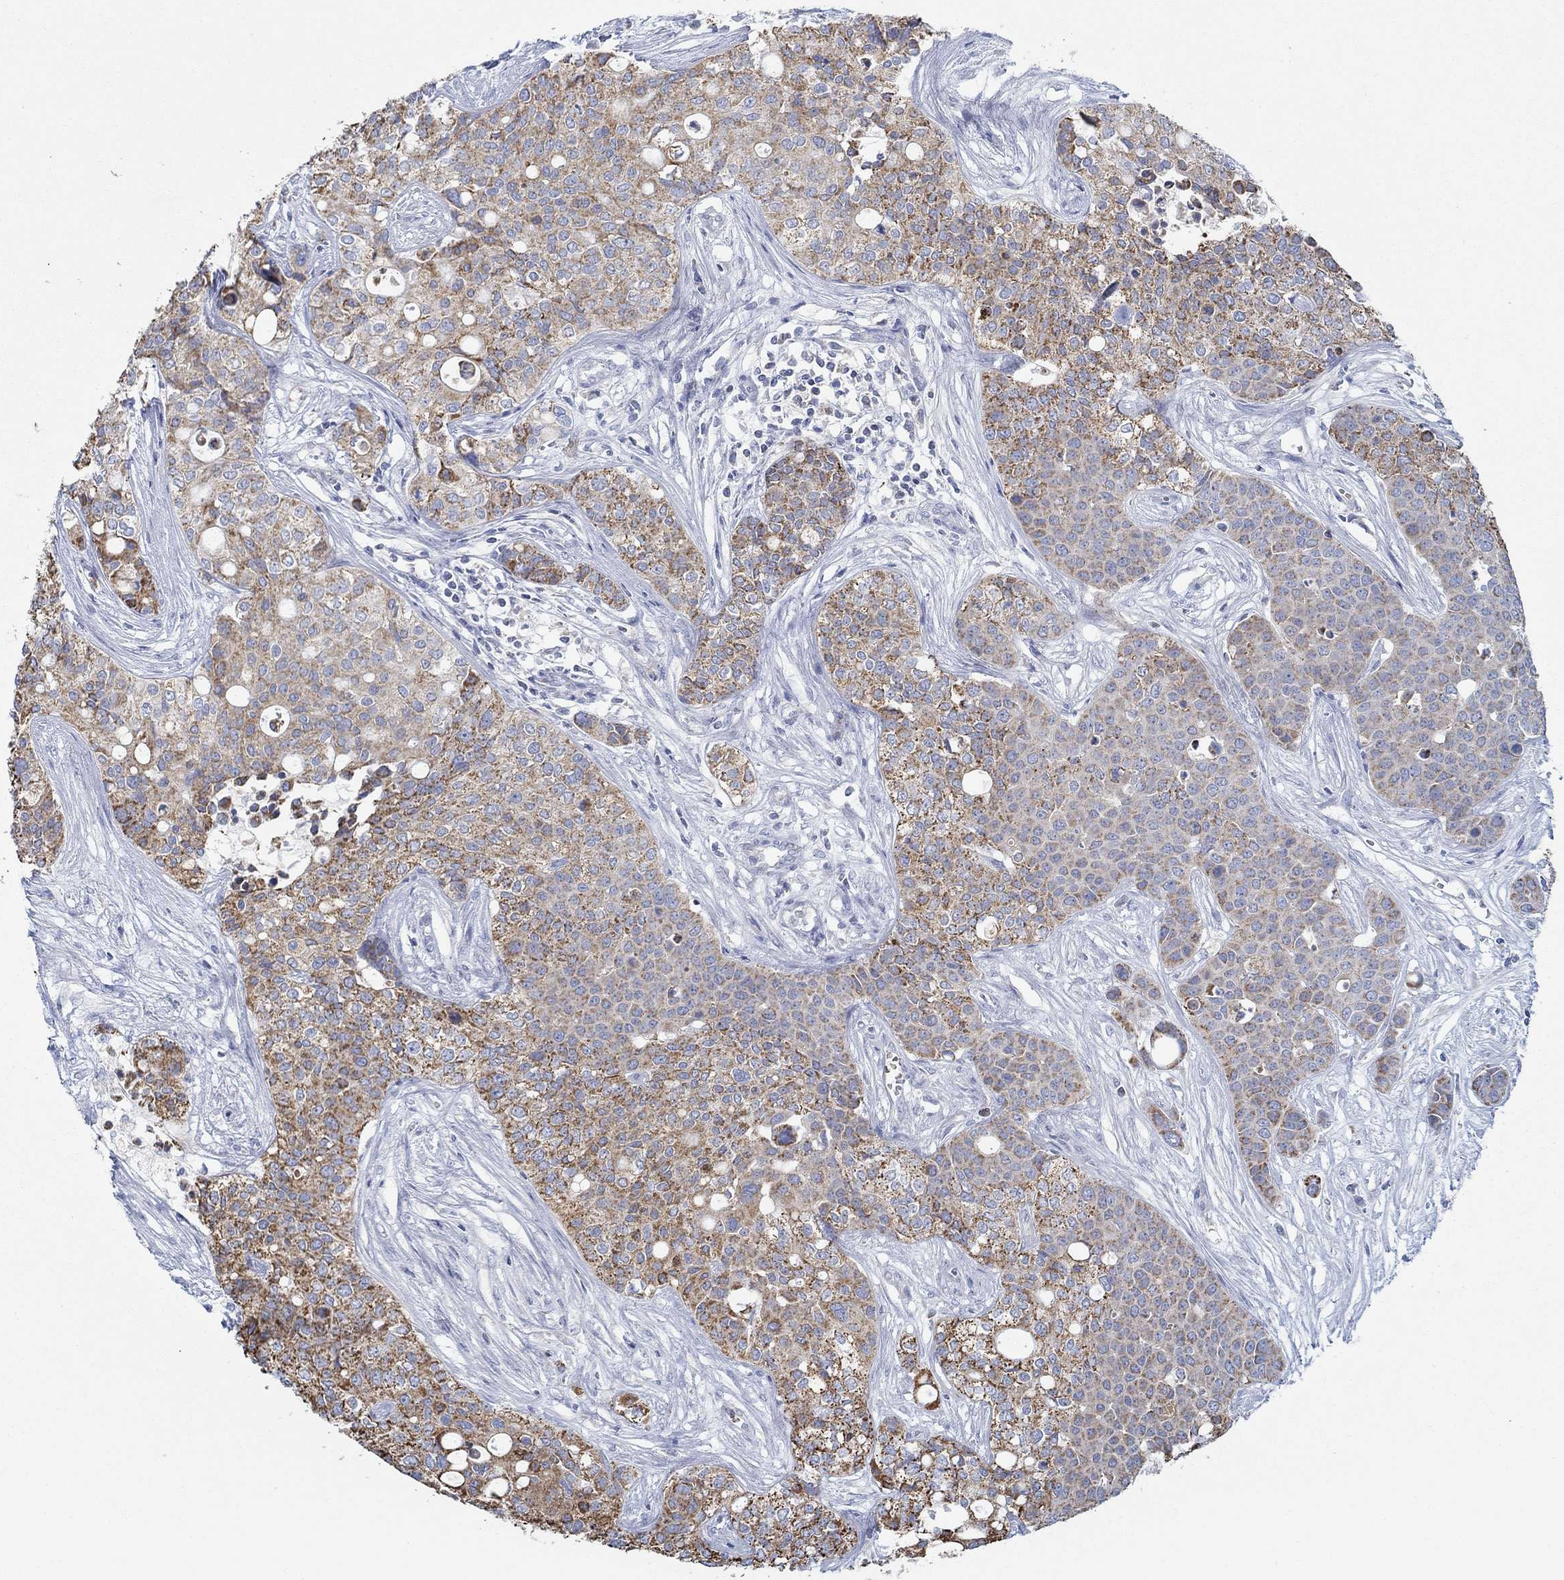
{"staining": {"intensity": "strong", "quantity": "25%-75%", "location": "cytoplasmic/membranous"}, "tissue": "carcinoid", "cell_type": "Tumor cells", "image_type": "cancer", "snomed": [{"axis": "morphology", "description": "Carcinoid, malignant, NOS"}, {"axis": "topography", "description": "Colon"}], "caption": "The photomicrograph exhibits staining of carcinoid (malignant), revealing strong cytoplasmic/membranous protein staining (brown color) within tumor cells. Using DAB (3,3'-diaminobenzidine) (brown) and hematoxylin (blue) stains, captured at high magnification using brightfield microscopy.", "gene": "GLOD5", "patient": {"sex": "male", "age": 81}}